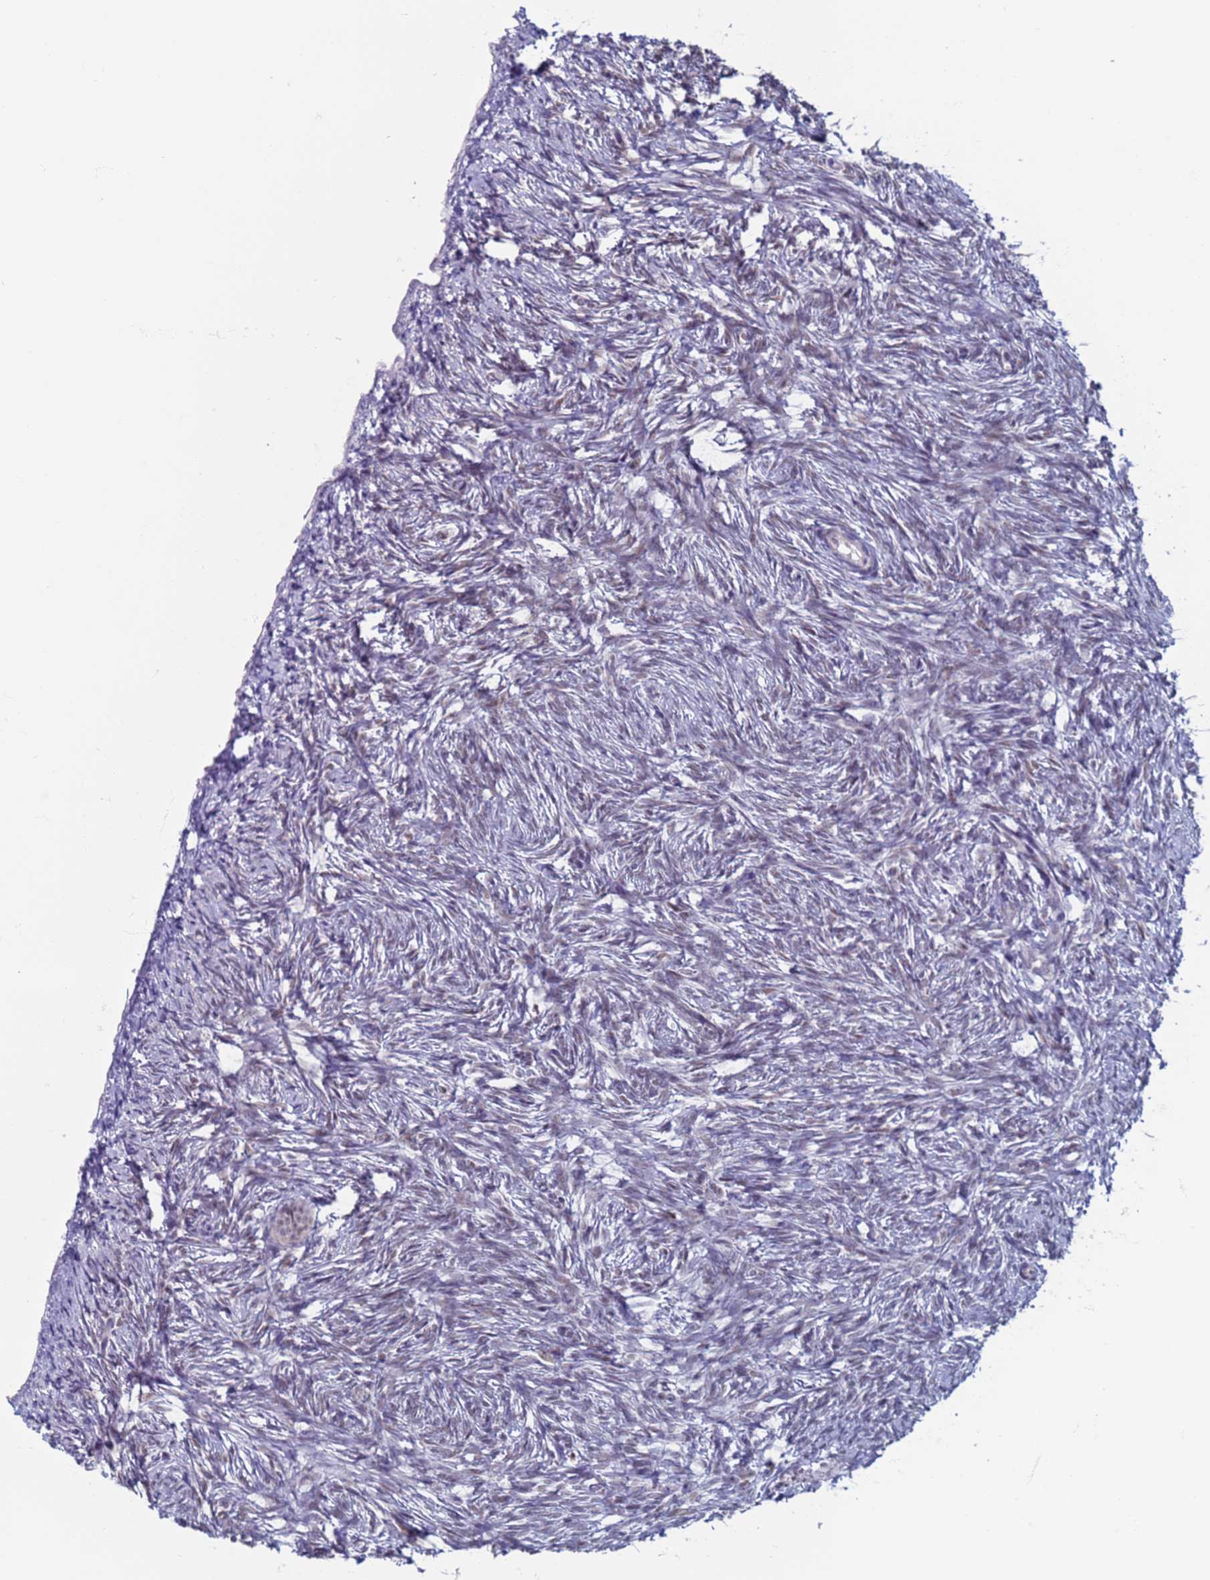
{"staining": {"intensity": "moderate", "quantity": ">75%", "location": "nuclear"}, "tissue": "ovary", "cell_type": "Follicle cells", "image_type": "normal", "snomed": [{"axis": "morphology", "description": "Normal tissue, NOS"}, {"axis": "topography", "description": "Ovary"}], "caption": "Immunohistochemical staining of unremarkable human ovary shows moderate nuclear protein positivity in approximately >75% of follicle cells.", "gene": "SAE1", "patient": {"sex": "female", "age": 51}}